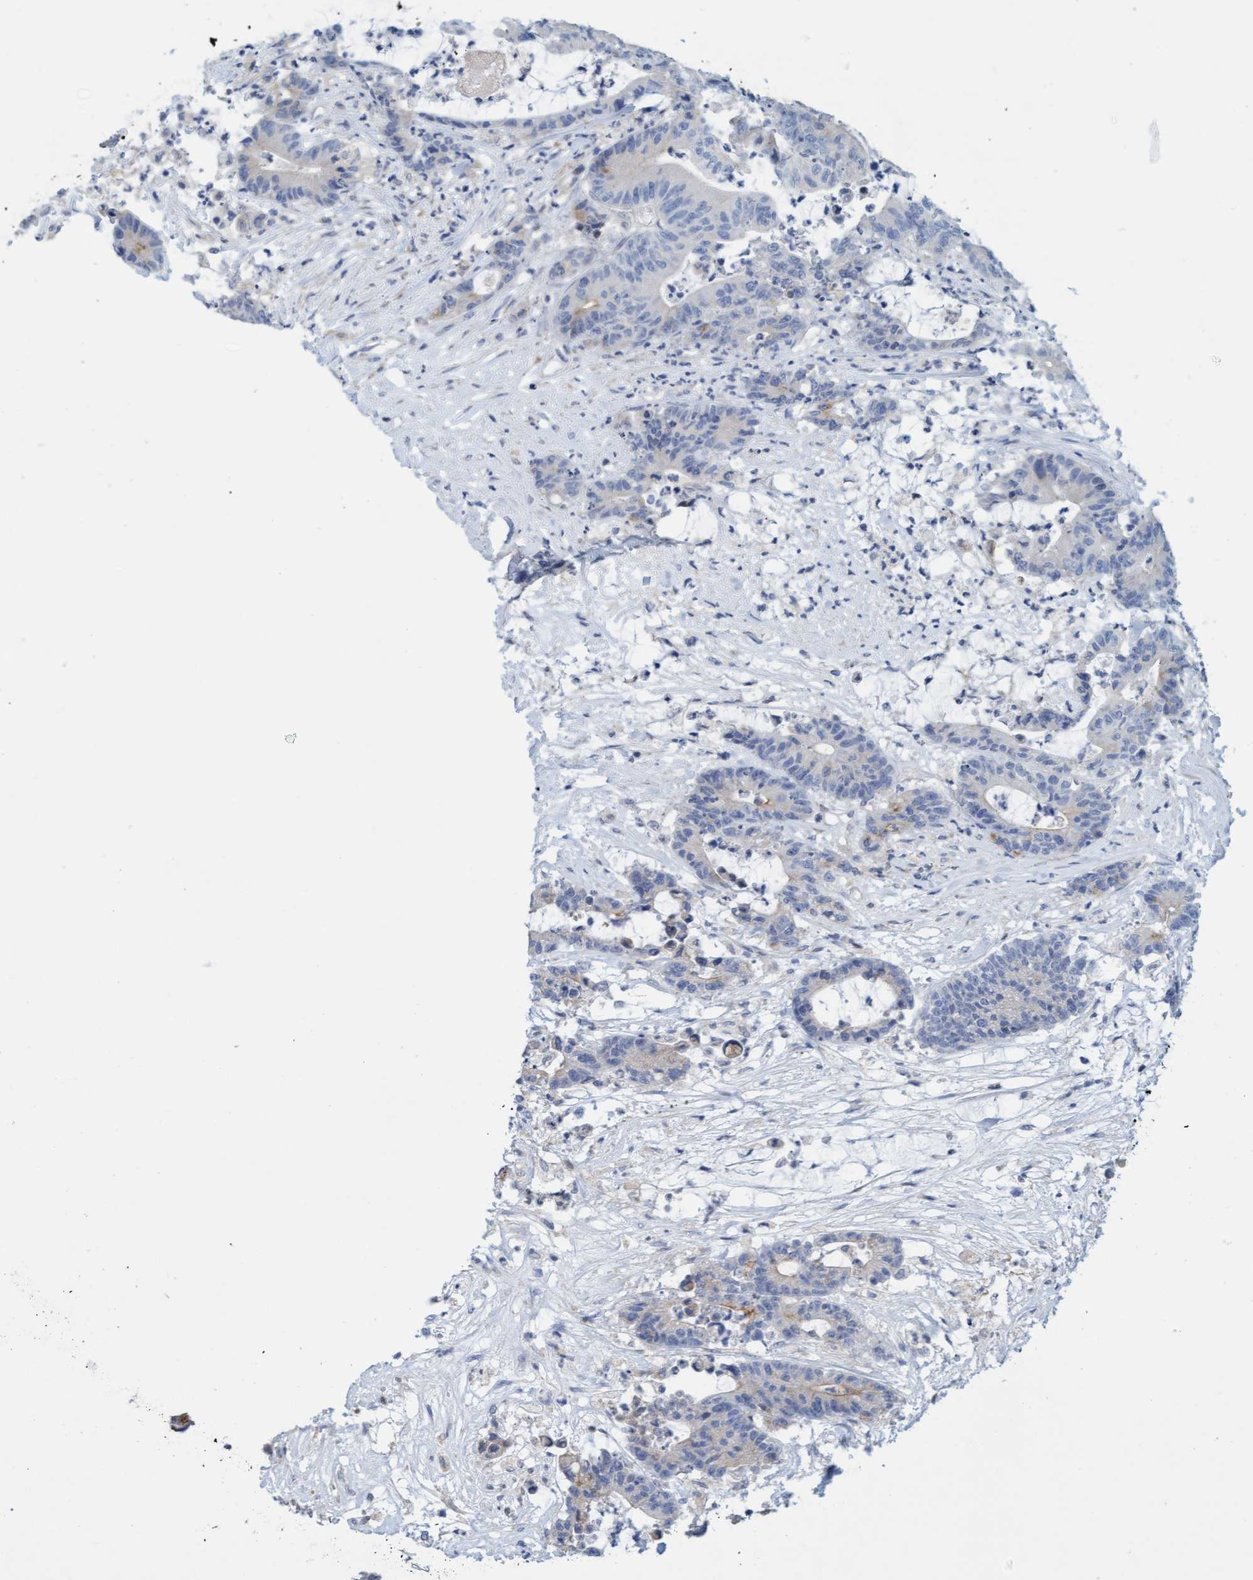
{"staining": {"intensity": "weak", "quantity": "<25%", "location": "cytoplasmic/membranous"}, "tissue": "colorectal cancer", "cell_type": "Tumor cells", "image_type": "cancer", "snomed": [{"axis": "morphology", "description": "Adenocarcinoma, NOS"}, {"axis": "topography", "description": "Colon"}], "caption": "Immunohistochemical staining of colorectal cancer shows no significant expression in tumor cells.", "gene": "SLC28A3", "patient": {"sex": "female", "age": 84}}